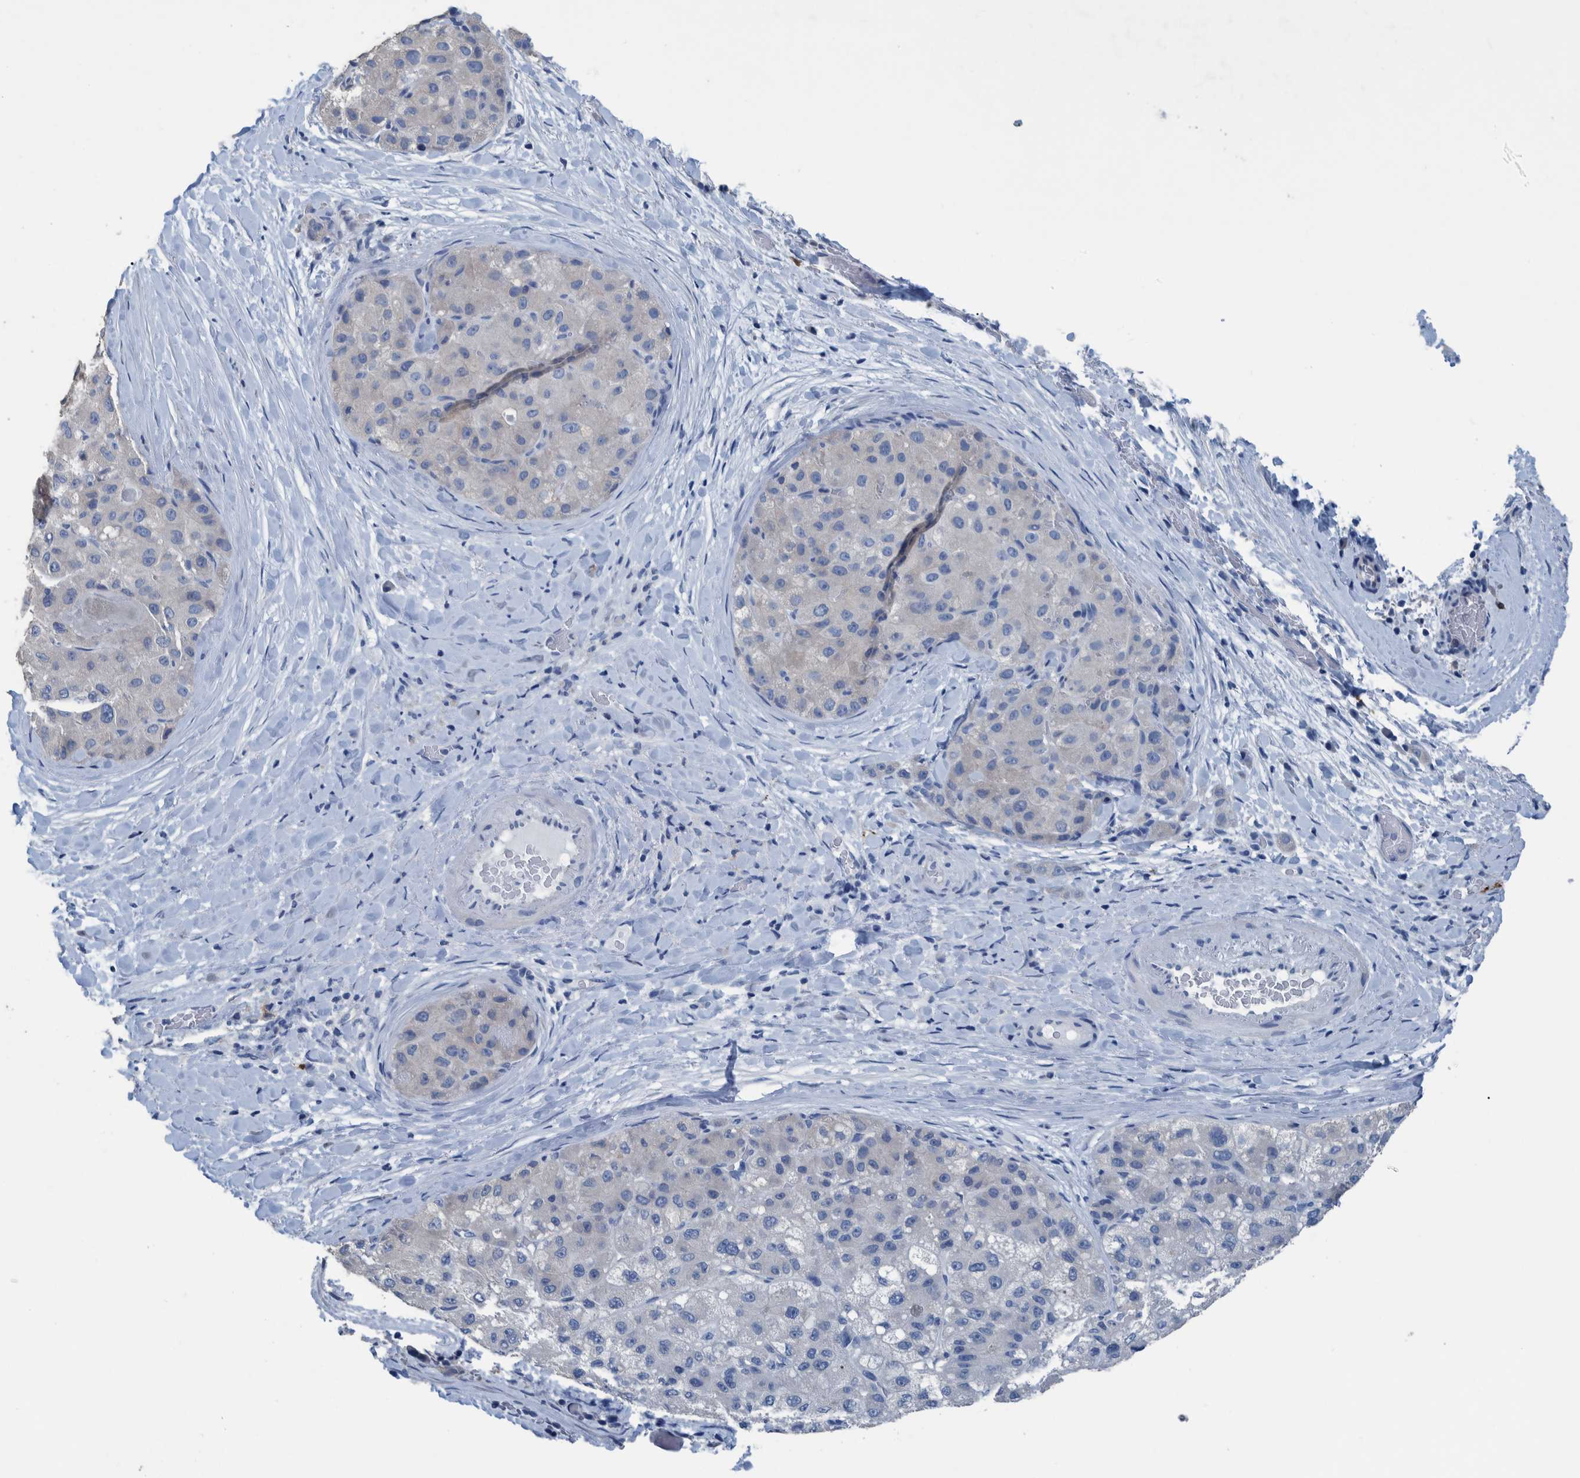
{"staining": {"intensity": "negative", "quantity": "none", "location": "none"}, "tissue": "liver cancer", "cell_type": "Tumor cells", "image_type": "cancer", "snomed": [{"axis": "morphology", "description": "Carcinoma, Hepatocellular, NOS"}, {"axis": "topography", "description": "Liver"}], "caption": "Immunohistochemical staining of human liver cancer (hepatocellular carcinoma) shows no significant positivity in tumor cells.", "gene": "IDO1", "patient": {"sex": "male", "age": 80}}